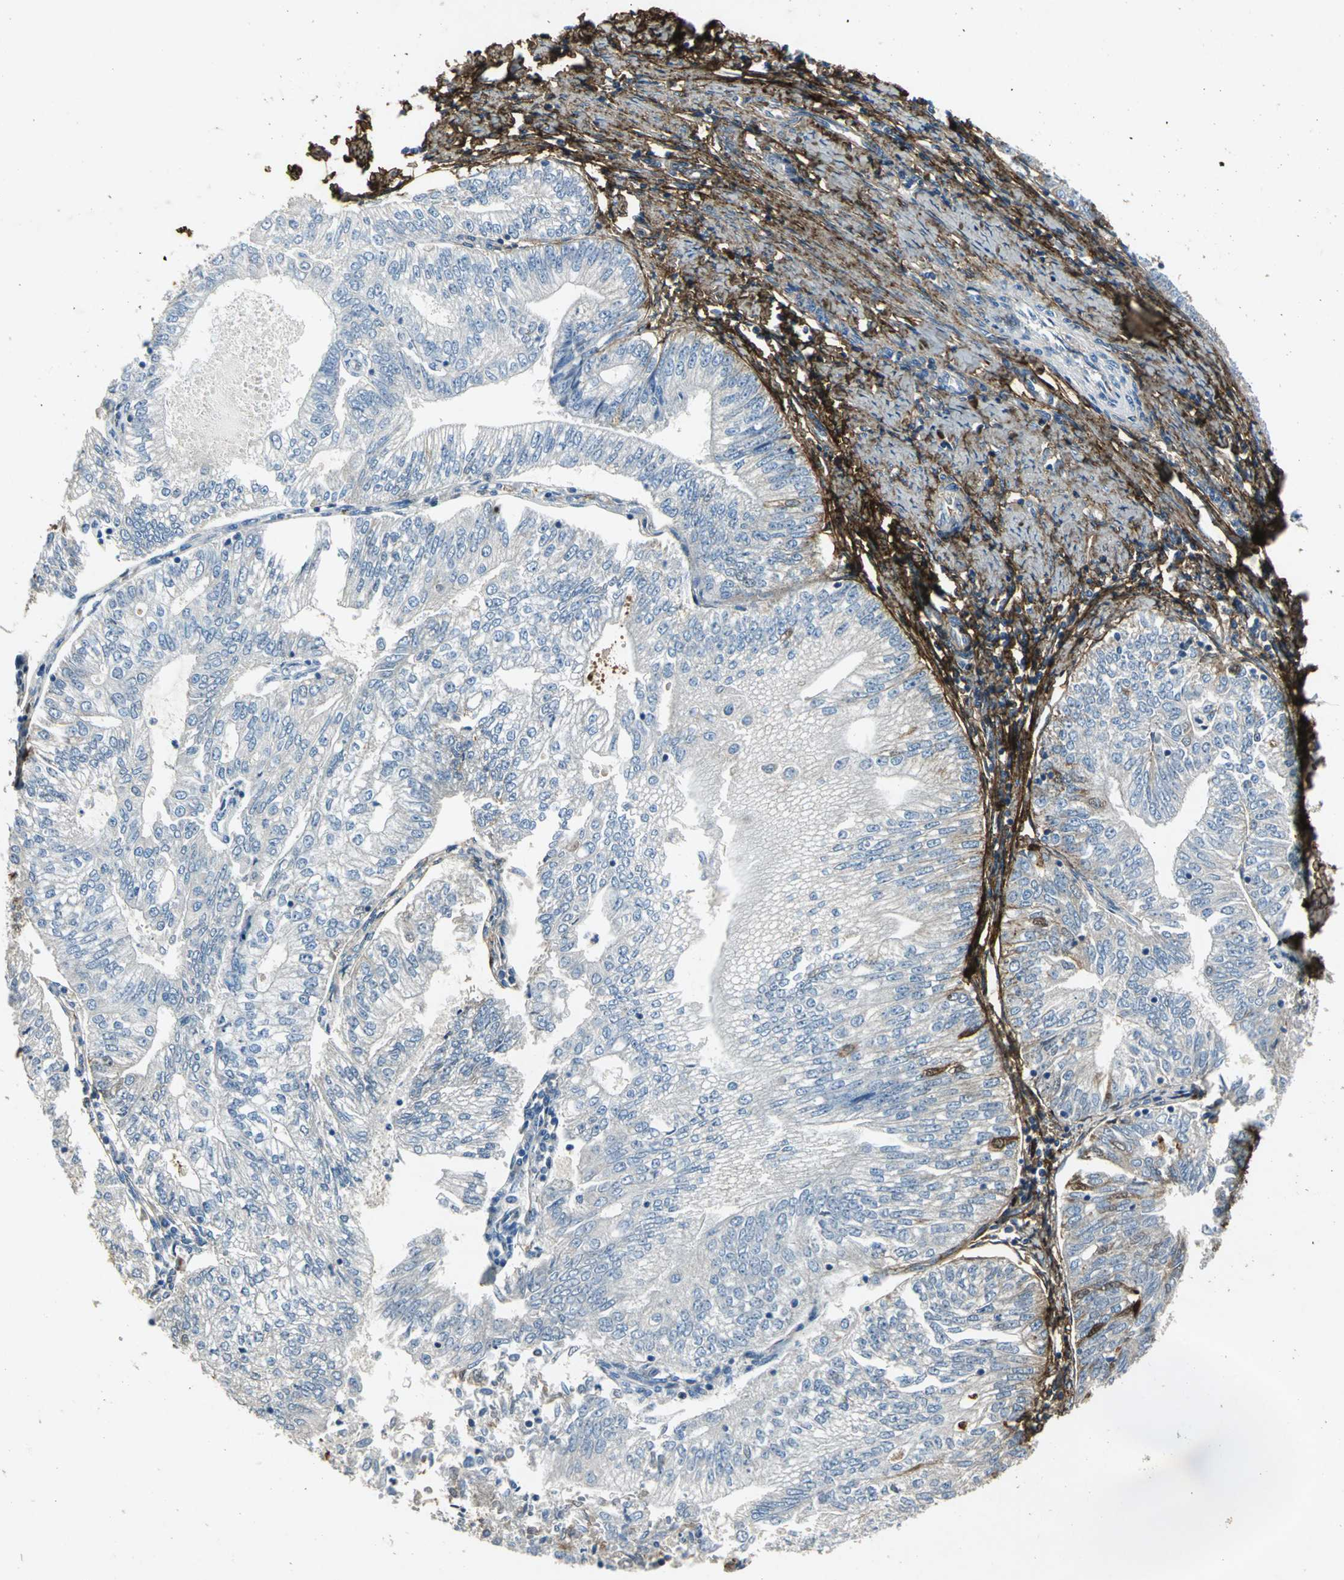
{"staining": {"intensity": "negative", "quantity": "none", "location": "none"}, "tissue": "endometrial cancer", "cell_type": "Tumor cells", "image_type": "cancer", "snomed": [{"axis": "morphology", "description": "Adenocarcinoma, NOS"}, {"axis": "topography", "description": "Endometrium"}], "caption": "DAB (3,3'-diaminobenzidine) immunohistochemical staining of adenocarcinoma (endometrial) displays no significant positivity in tumor cells.", "gene": "EFNB3", "patient": {"sex": "female", "age": 69}}